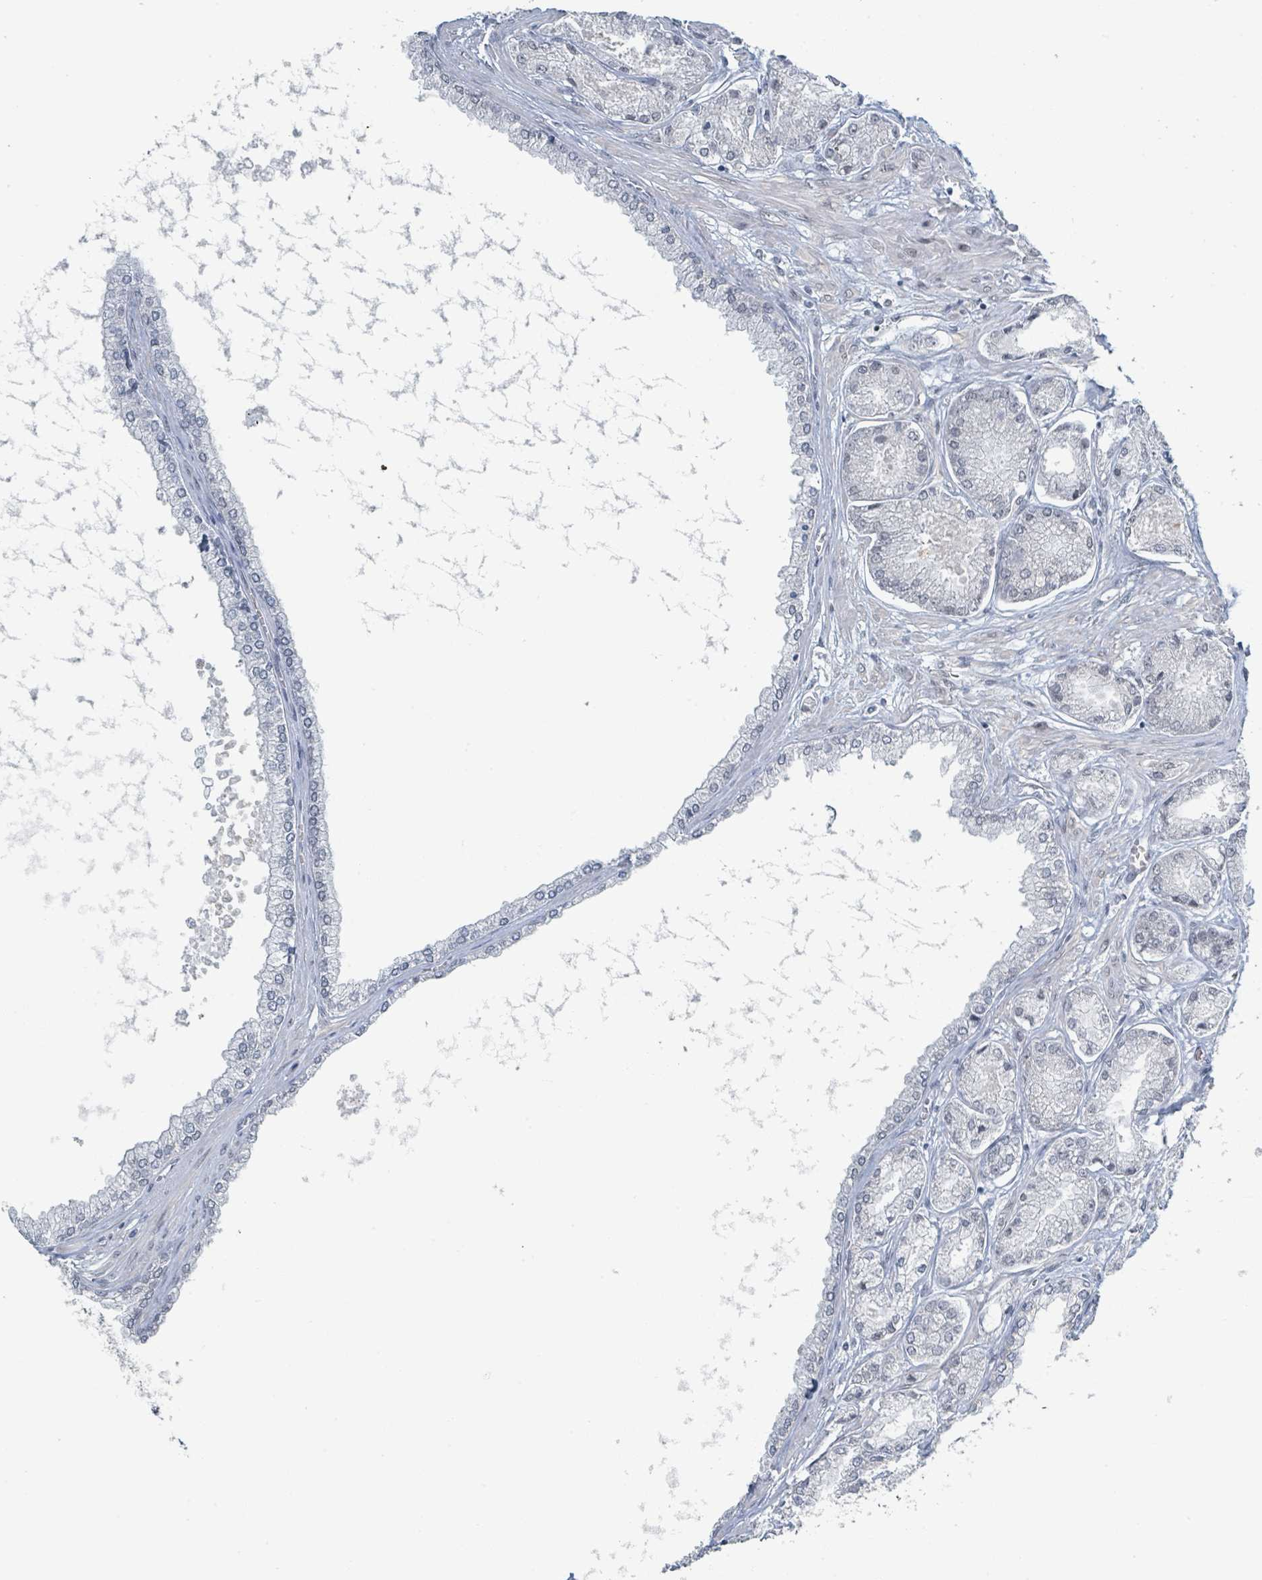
{"staining": {"intensity": "negative", "quantity": "none", "location": "none"}, "tissue": "prostate cancer", "cell_type": "Tumor cells", "image_type": "cancer", "snomed": [{"axis": "morphology", "description": "Adenocarcinoma, NOS"}, {"axis": "topography", "description": "Prostate and seminal vesicle, NOS"}], "caption": "This is an IHC micrograph of prostate cancer. There is no positivity in tumor cells.", "gene": "EHMT2", "patient": {"sex": "male", "age": 76}}